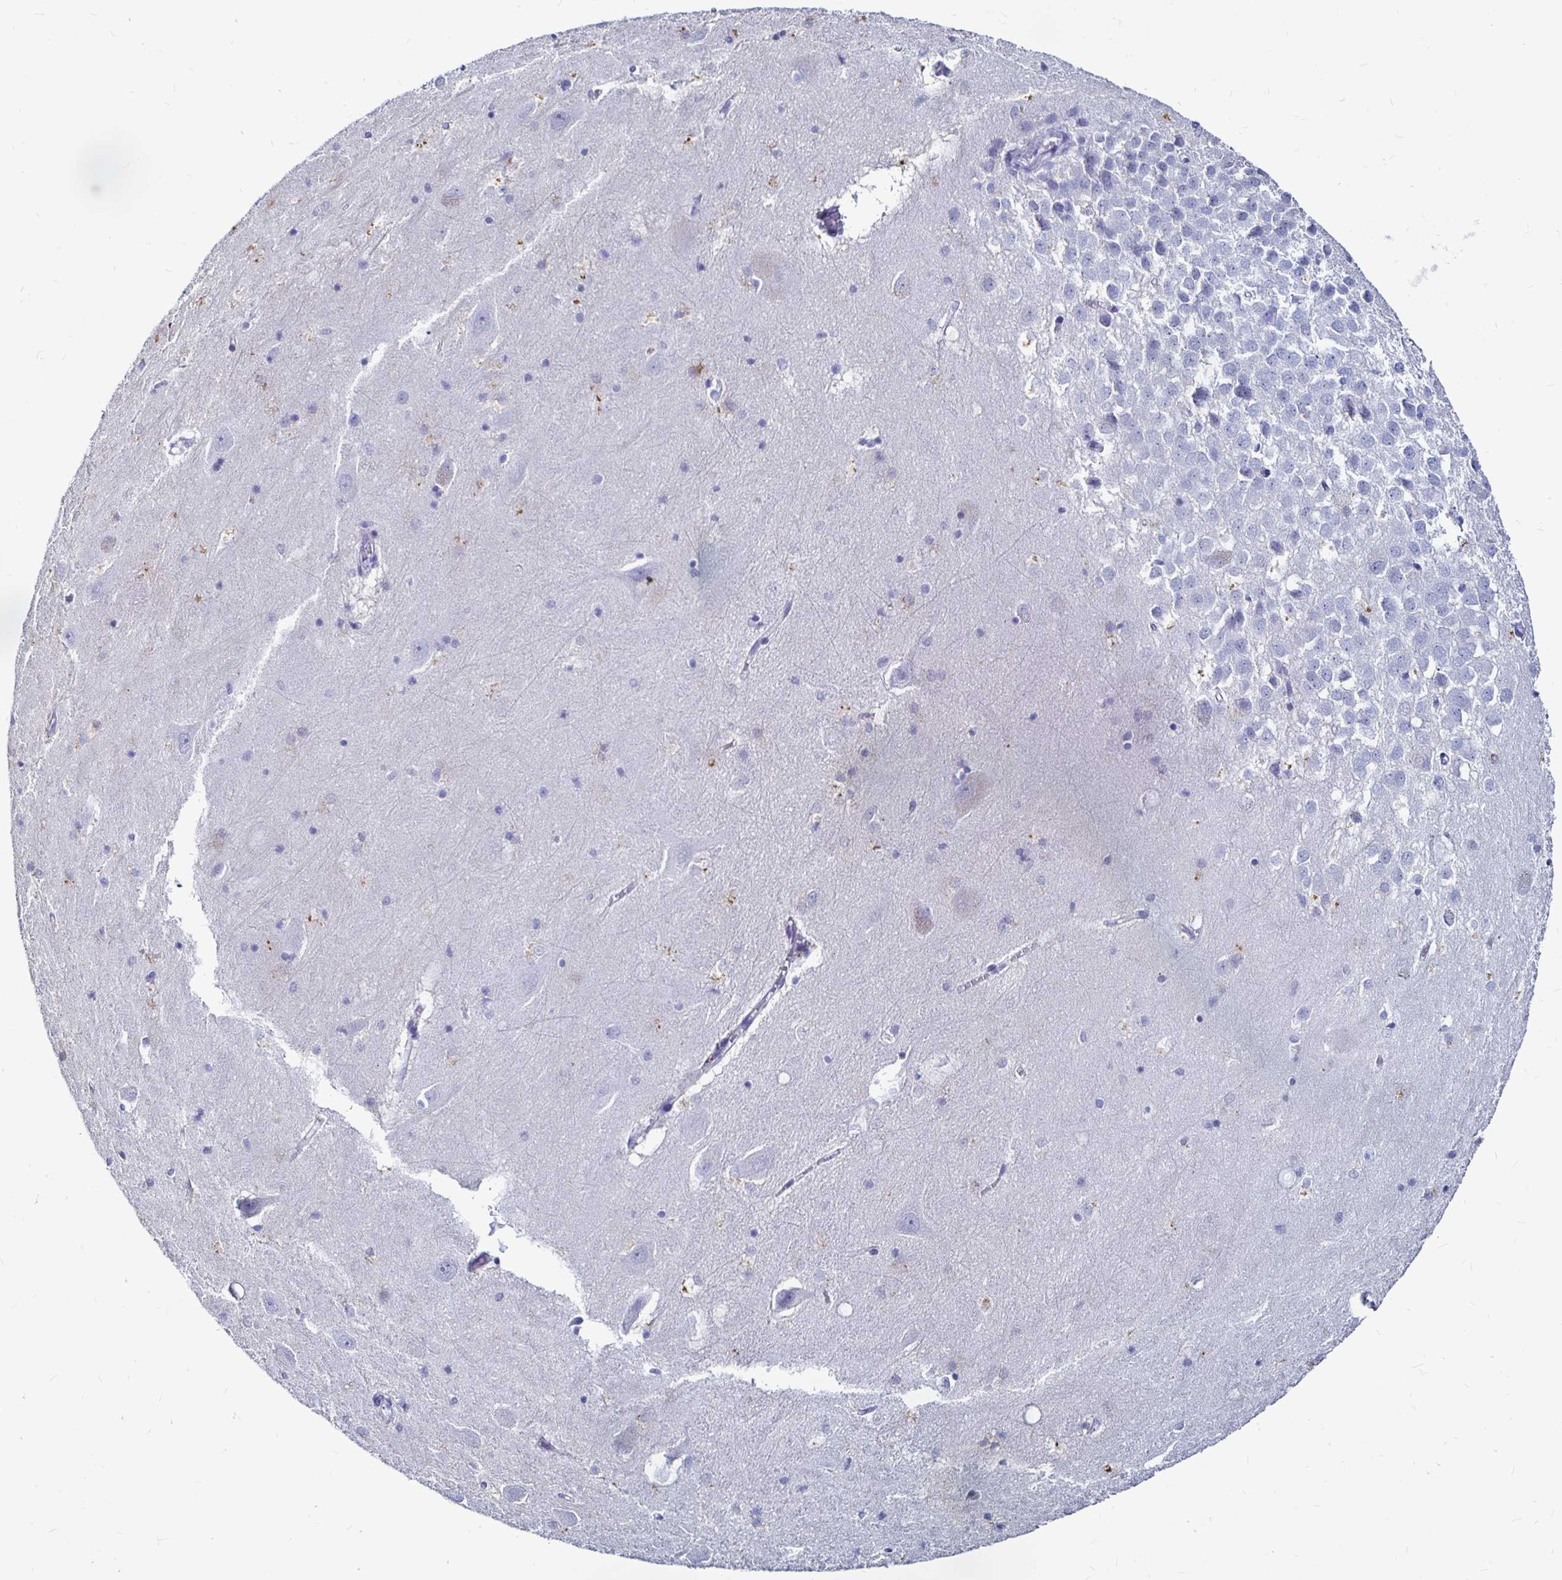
{"staining": {"intensity": "negative", "quantity": "none", "location": "none"}, "tissue": "hippocampus", "cell_type": "Glial cells", "image_type": "normal", "snomed": [{"axis": "morphology", "description": "Normal tissue, NOS"}, {"axis": "topography", "description": "Hippocampus"}], "caption": "IHC image of normal human hippocampus stained for a protein (brown), which exhibits no positivity in glial cells.", "gene": "LUZP4", "patient": {"sex": "male", "age": 58}}